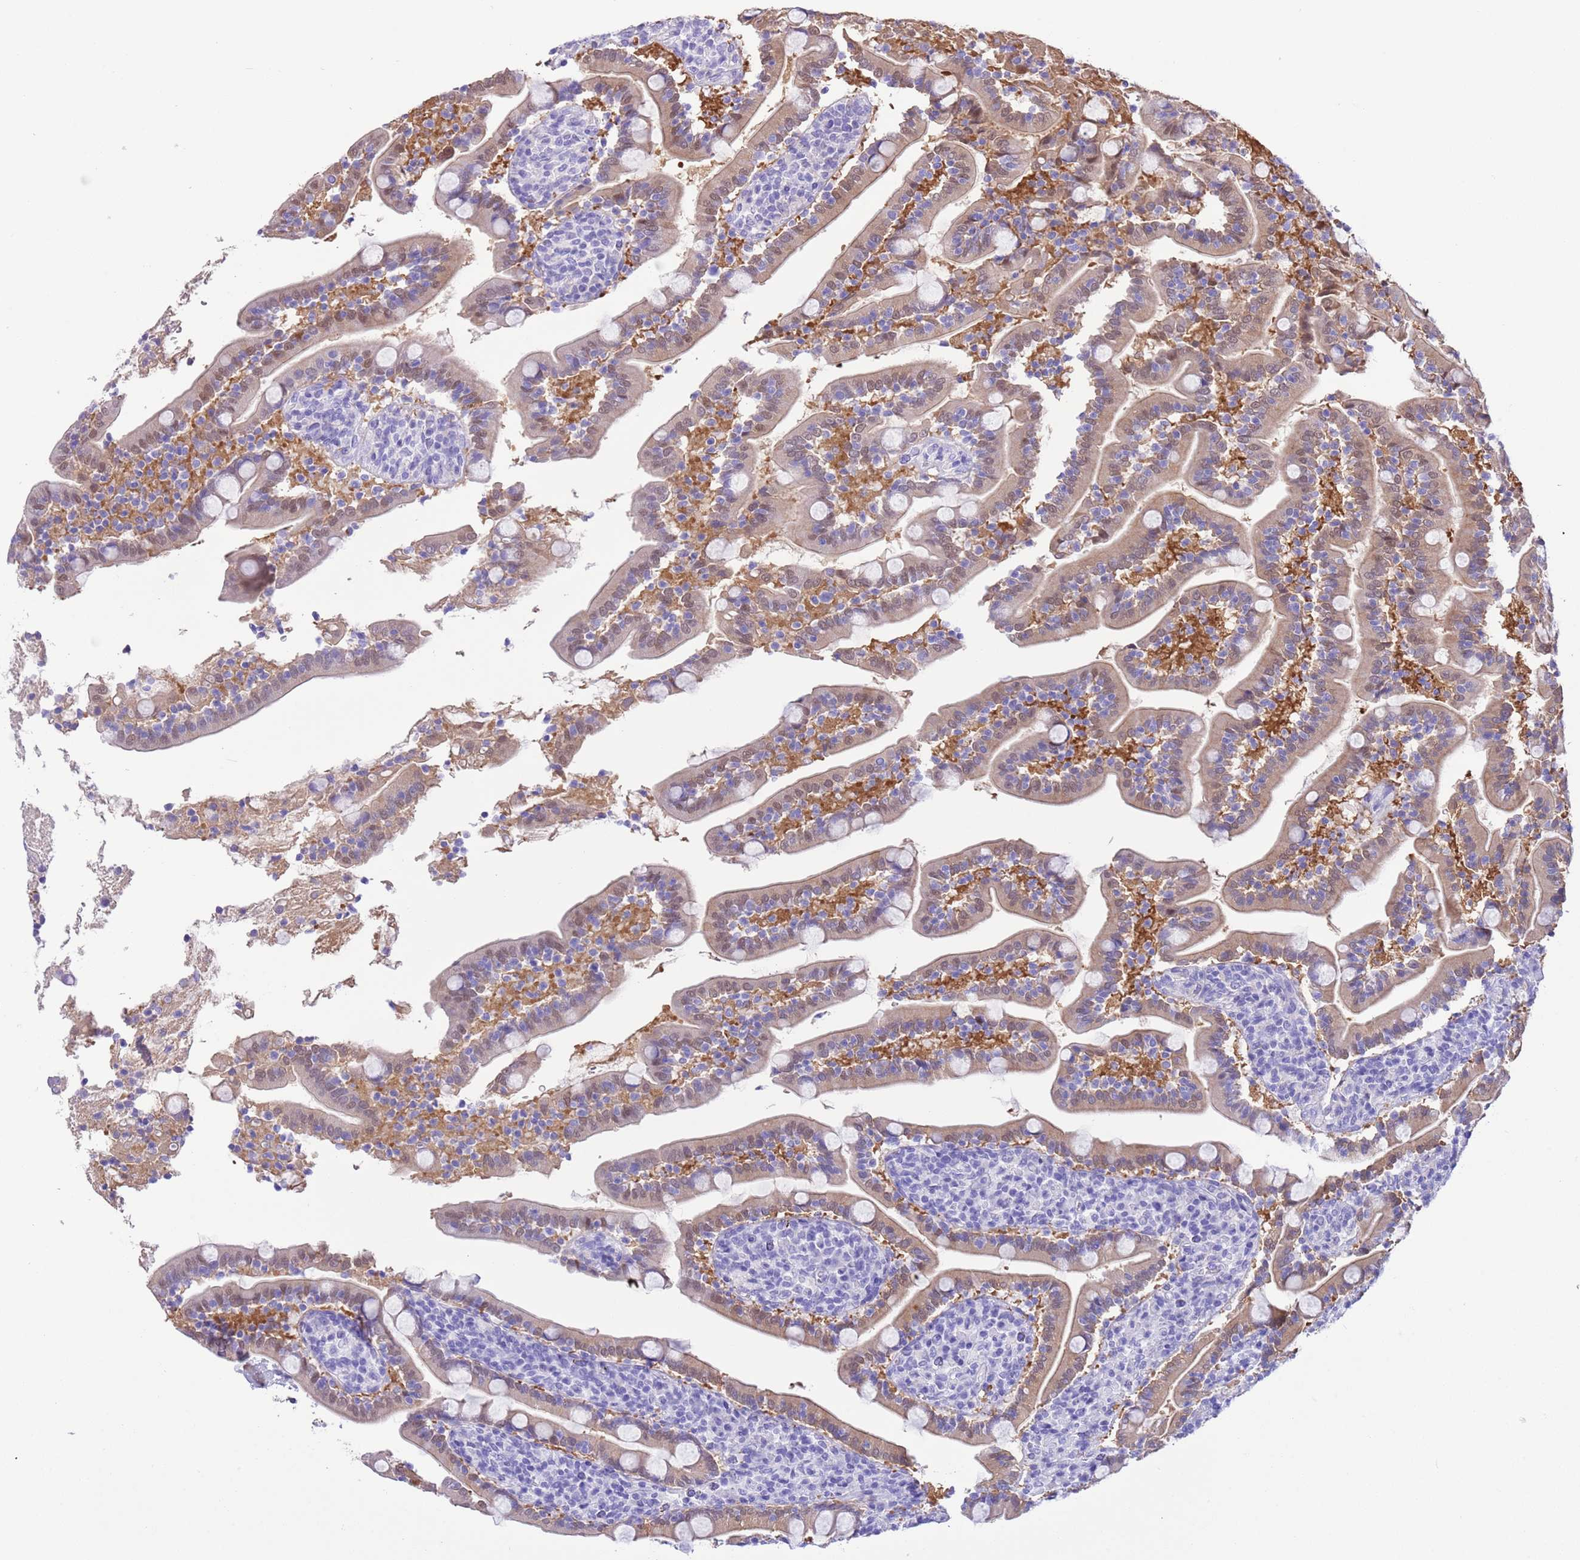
{"staining": {"intensity": "moderate", "quantity": "25%-75%", "location": "cytoplasmic/membranous,nuclear"}, "tissue": "duodenum", "cell_type": "Glandular cells", "image_type": "normal", "snomed": [{"axis": "morphology", "description": "Normal tissue, NOS"}, {"axis": "topography", "description": "Duodenum"}], "caption": "This image exhibits immunohistochemistry (IHC) staining of unremarkable duodenum, with medium moderate cytoplasmic/membranous,nuclear expression in approximately 25%-75% of glandular cells.", "gene": "TMEM185A", "patient": {"sex": "male", "age": 35}}